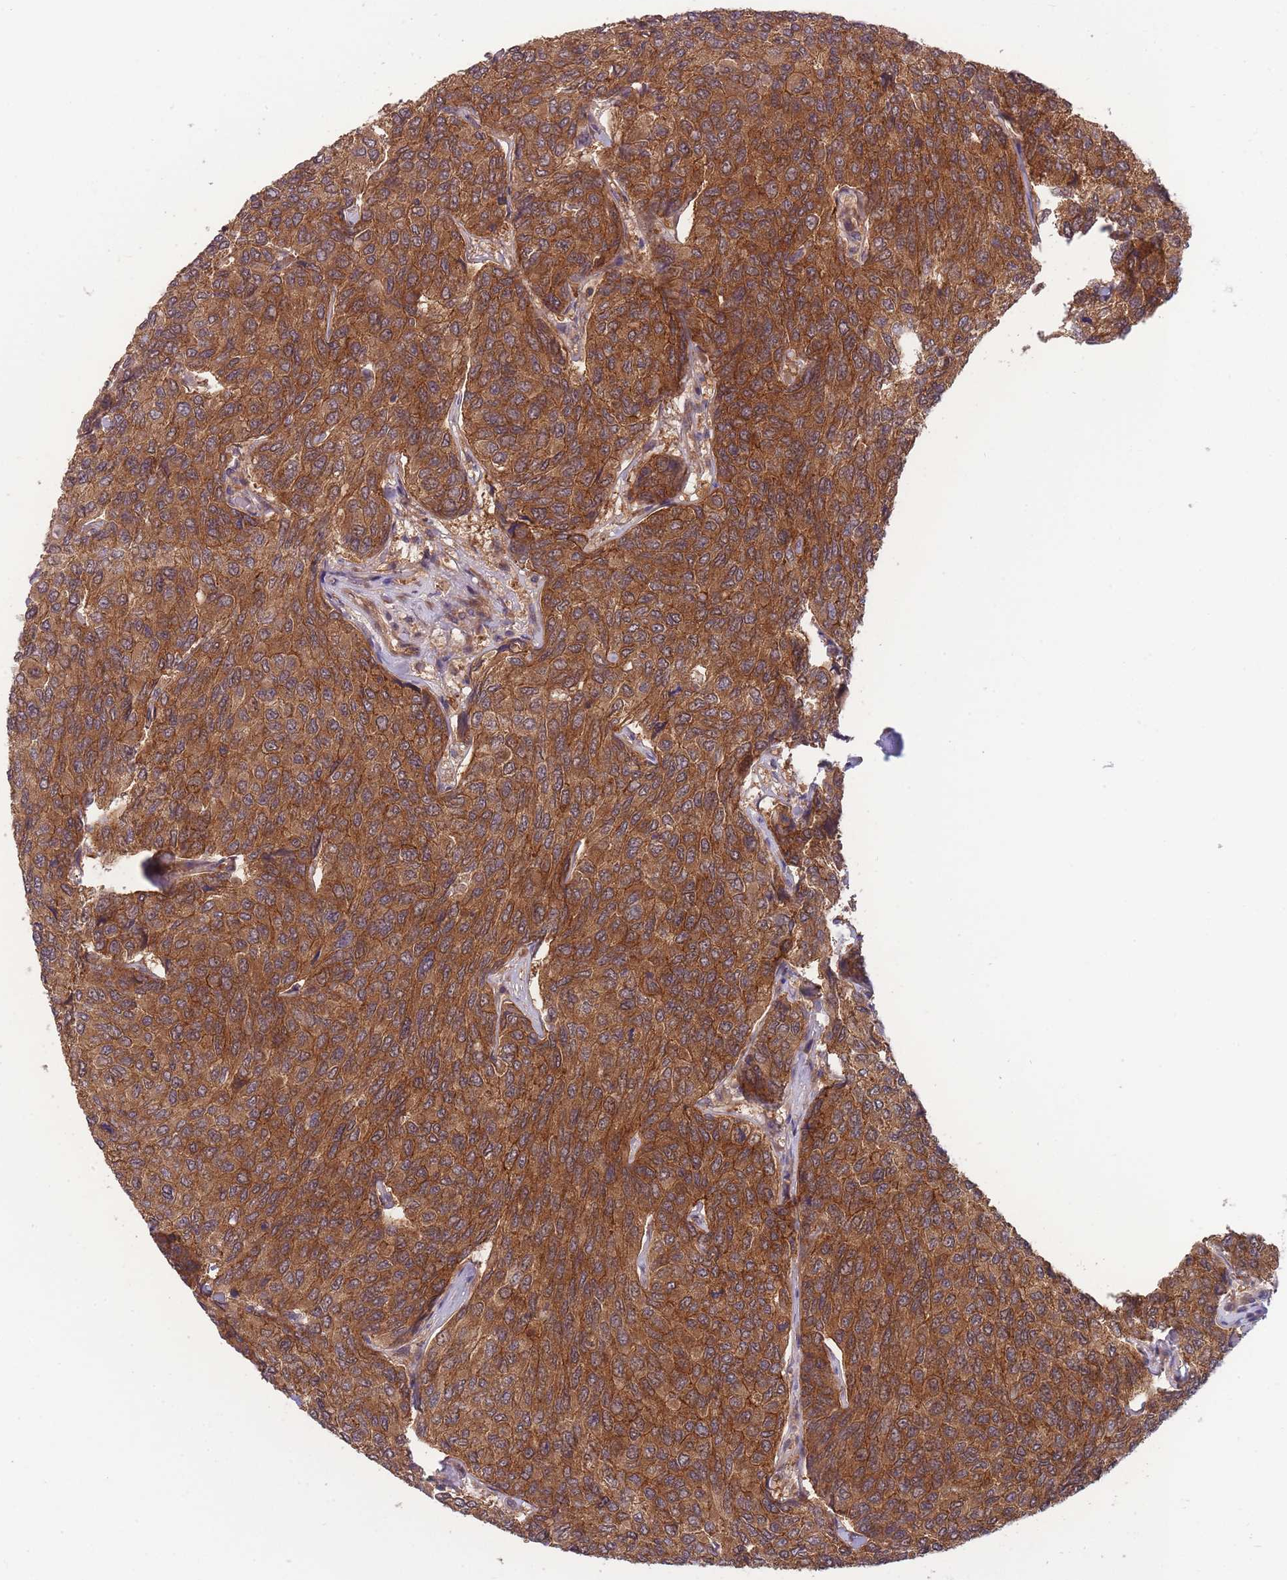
{"staining": {"intensity": "moderate", "quantity": ">75%", "location": "cytoplasmic/membranous"}, "tissue": "breast cancer", "cell_type": "Tumor cells", "image_type": "cancer", "snomed": [{"axis": "morphology", "description": "Duct carcinoma"}, {"axis": "topography", "description": "Breast"}], "caption": "Immunohistochemistry staining of breast cancer (infiltrating ductal carcinoma), which reveals medium levels of moderate cytoplasmic/membranous expression in approximately >75% of tumor cells indicating moderate cytoplasmic/membranous protein positivity. The staining was performed using DAB (3,3'-diaminobenzidine) (brown) for protein detection and nuclei were counterstained in hematoxylin (blue).", "gene": "PFDN6", "patient": {"sex": "female", "age": 55}}